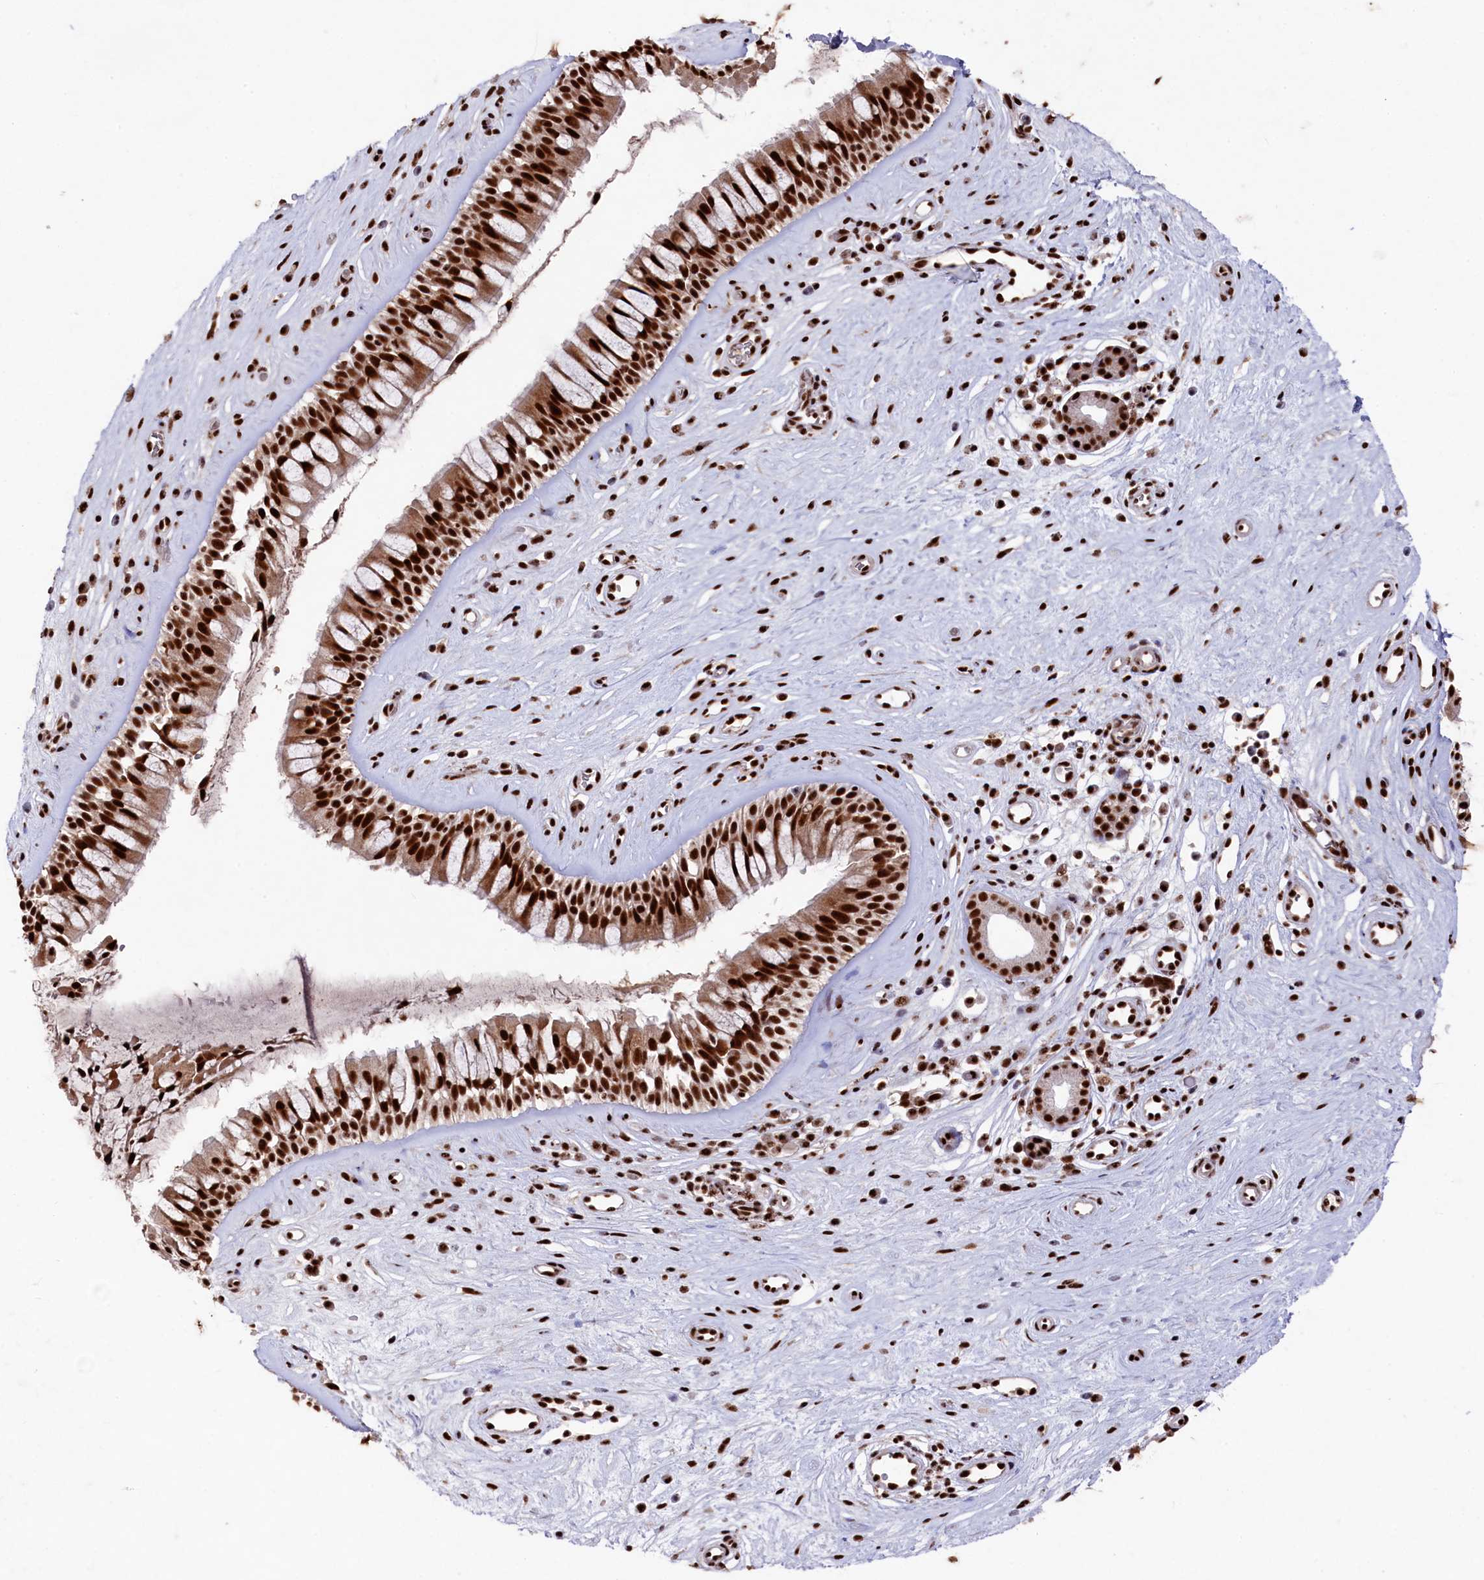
{"staining": {"intensity": "strong", "quantity": ">75%", "location": "cytoplasmic/membranous,nuclear"}, "tissue": "nasopharynx", "cell_type": "Respiratory epithelial cells", "image_type": "normal", "snomed": [{"axis": "morphology", "description": "Normal tissue, NOS"}, {"axis": "topography", "description": "Nasopharynx"}], "caption": "Protein expression analysis of benign nasopharynx exhibits strong cytoplasmic/membranous,nuclear staining in about >75% of respiratory epithelial cells. The protein is stained brown, and the nuclei are stained in blue (DAB (3,3'-diaminobenzidine) IHC with brightfield microscopy, high magnification).", "gene": "PRPF31", "patient": {"sex": "male", "age": 32}}